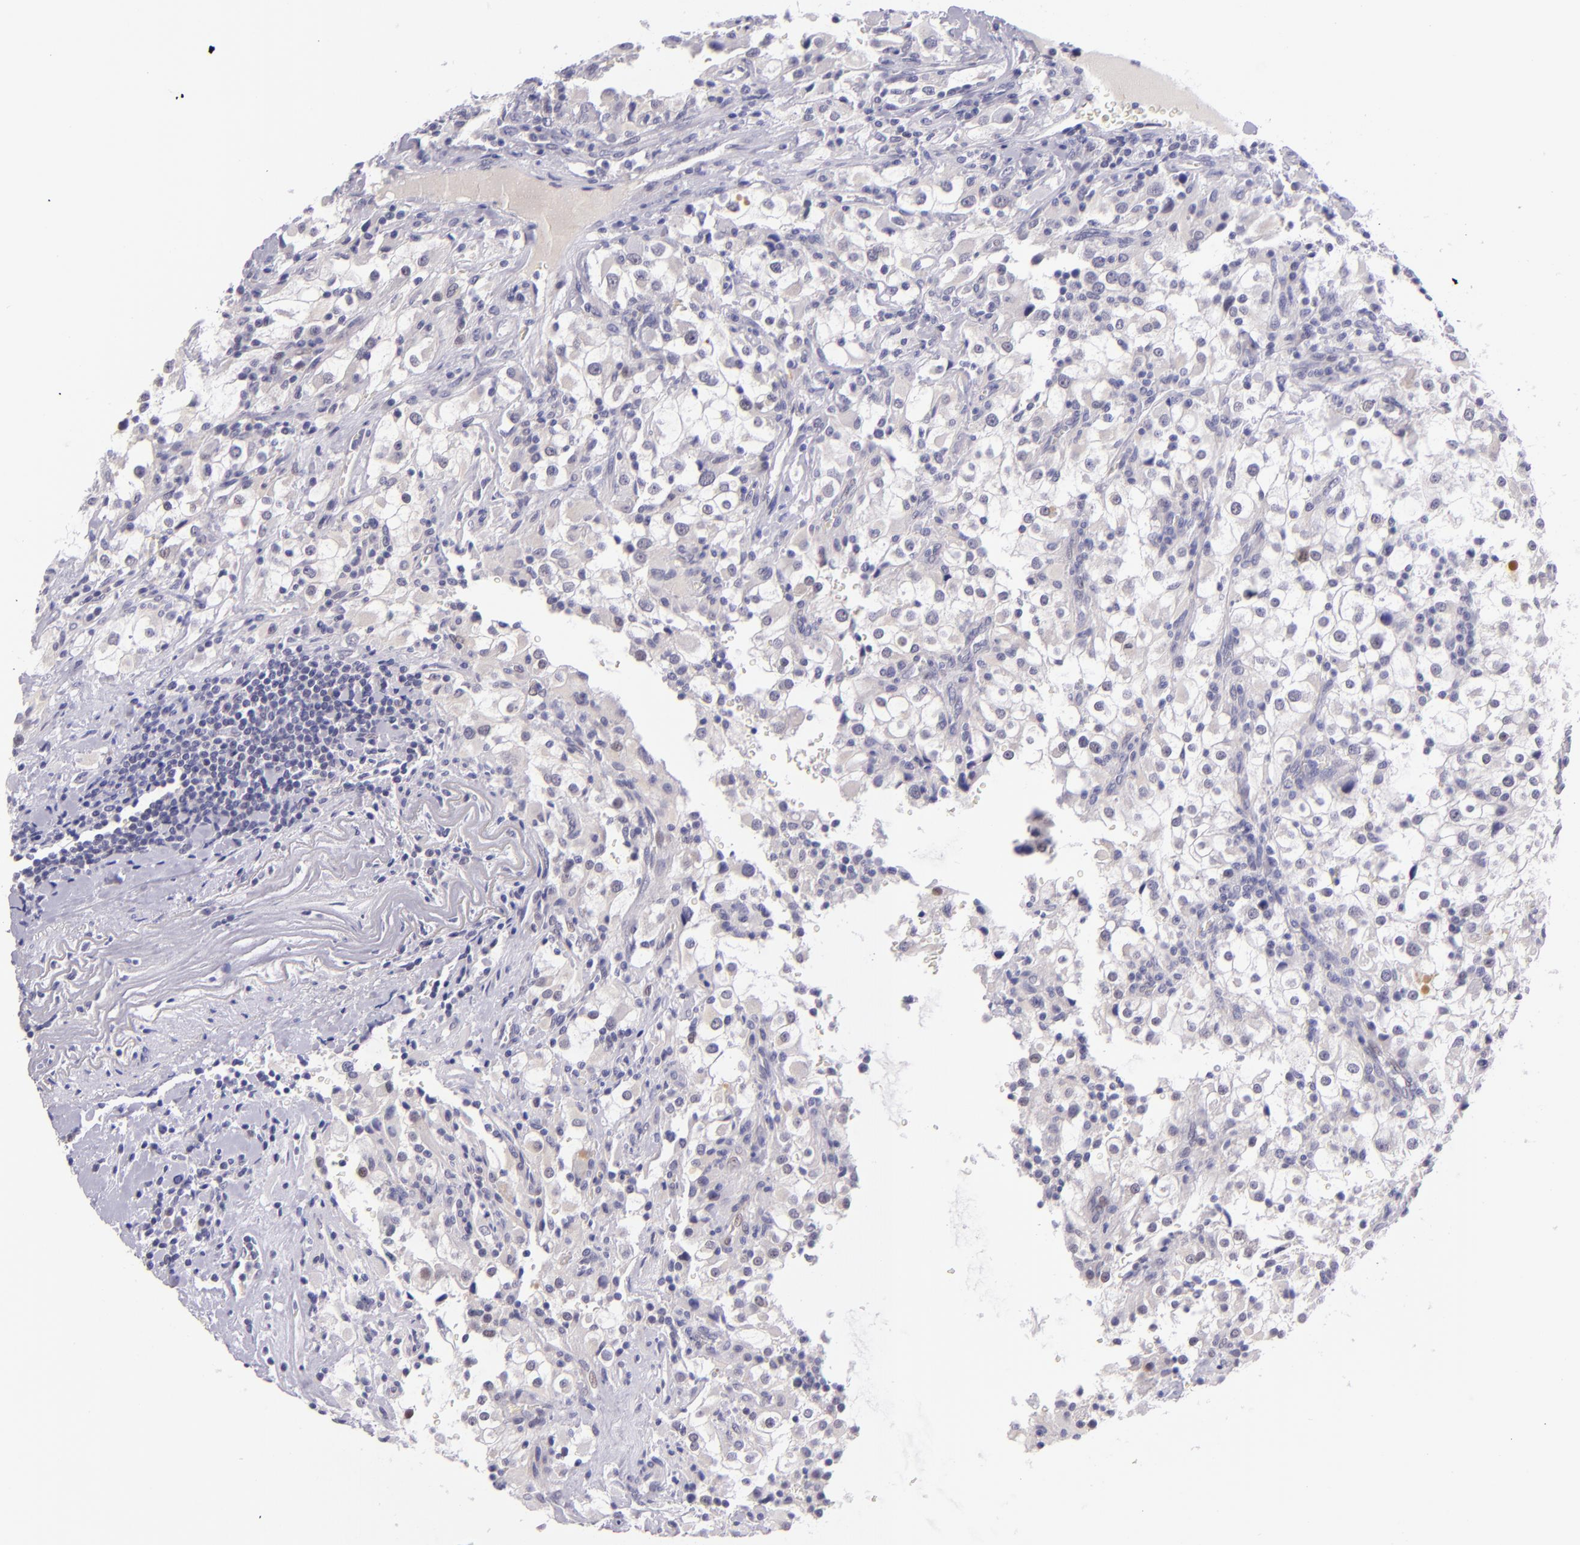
{"staining": {"intensity": "negative", "quantity": "none", "location": "none"}, "tissue": "renal cancer", "cell_type": "Tumor cells", "image_type": "cancer", "snomed": [{"axis": "morphology", "description": "Adenocarcinoma, NOS"}, {"axis": "topography", "description": "Kidney"}], "caption": "The micrograph exhibits no staining of tumor cells in renal cancer. (DAB (3,3'-diaminobenzidine) IHC with hematoxylin counter stain).", "gene": "CSE1L", "patient": {"sex": "female", "age": 52}}